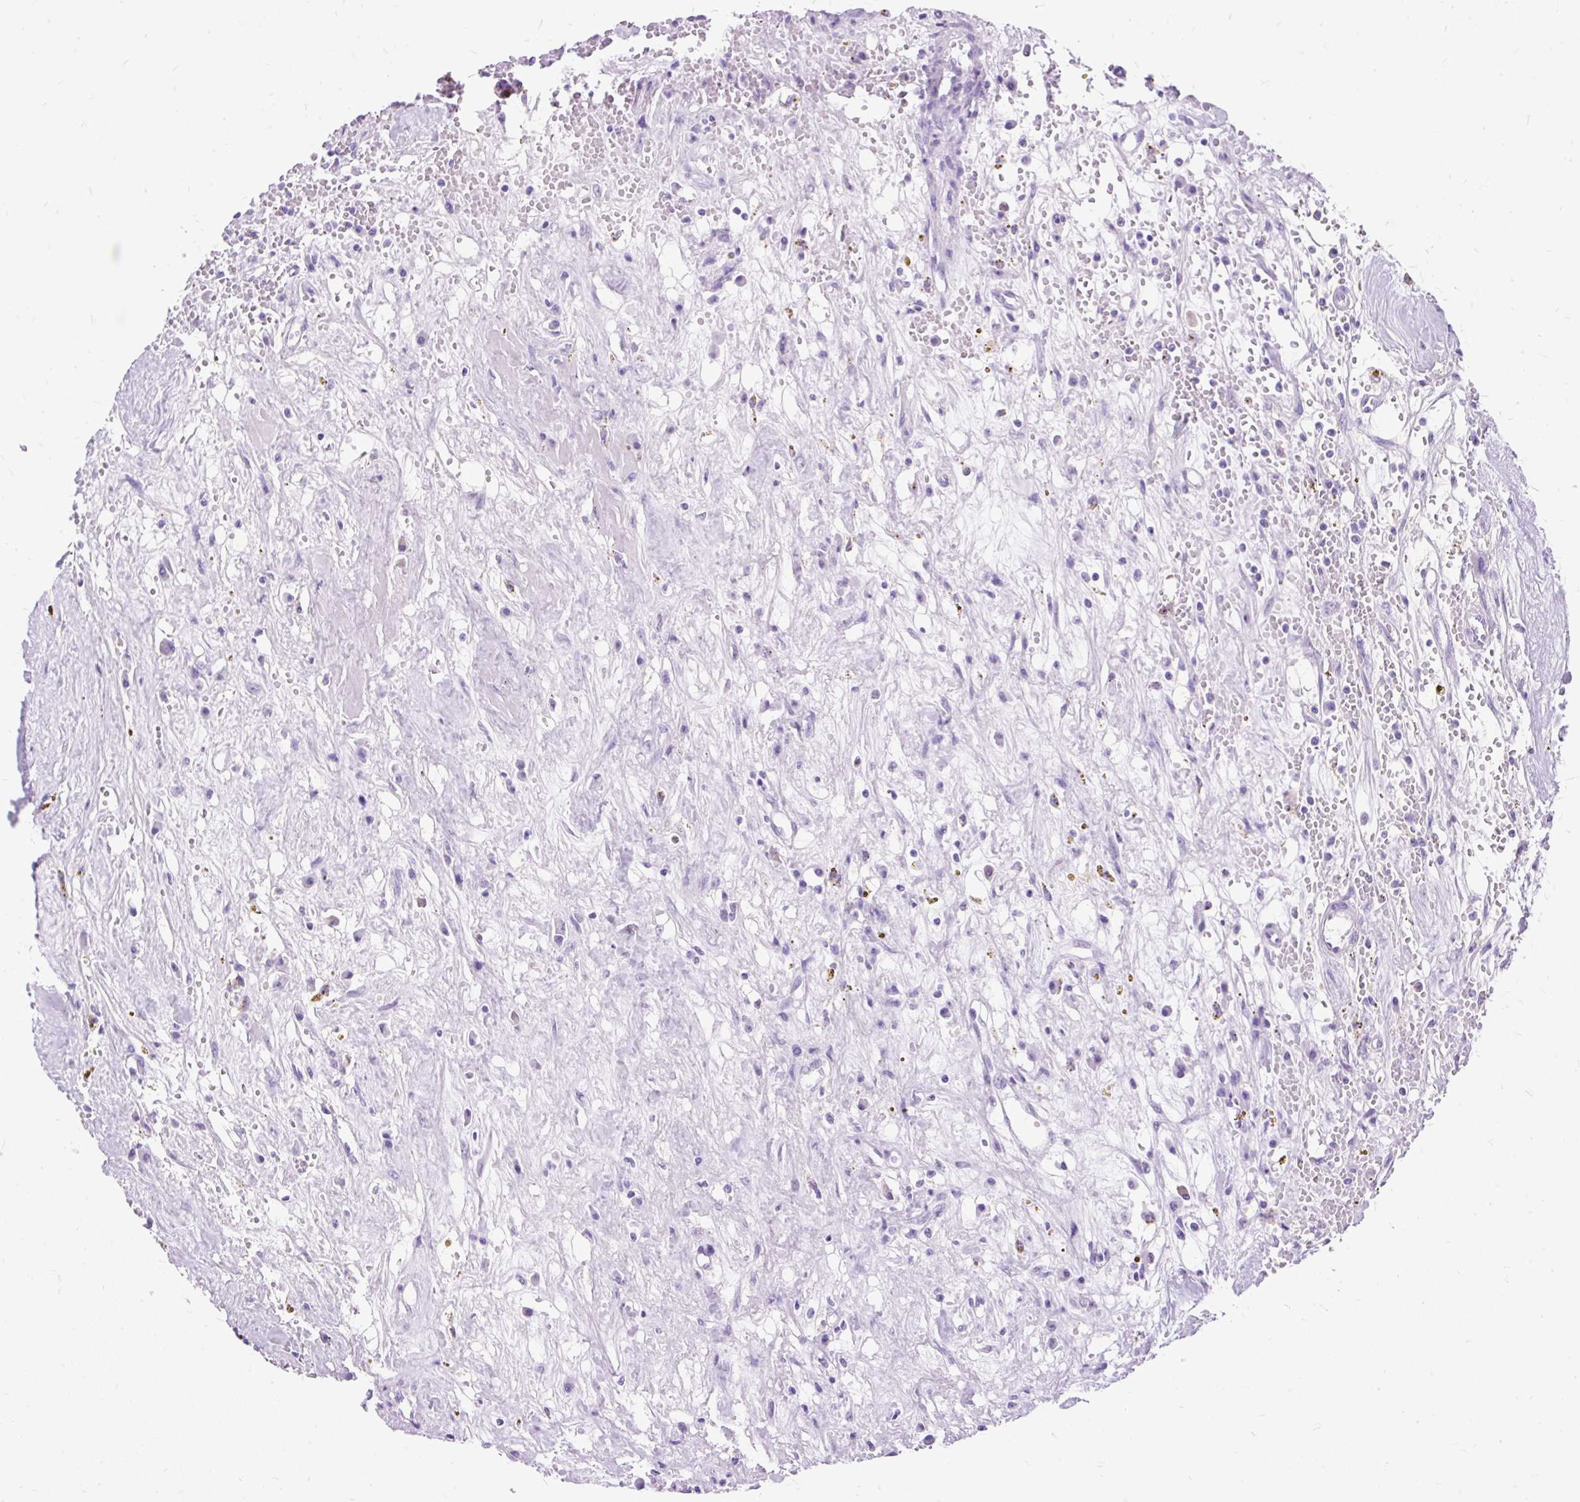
{"staining": {"intensity": "negative", "quantity": "none", "location": "none"}, "tissue": "renal cancer", "cell_type": "Tumor cells", "image_type": "cancer", "snomed": [{"axis": "morphology", "description": "Adenocarcinoma, NOS"}, {"axis": "topography", "description": "Kidney"}], "caption": "Protein analysis of renal adenocarcinoma reveals no significant positivity in tumor cells.", "gene": "SCGB1A1", "patient": {"sex": "male", "age": 56}}